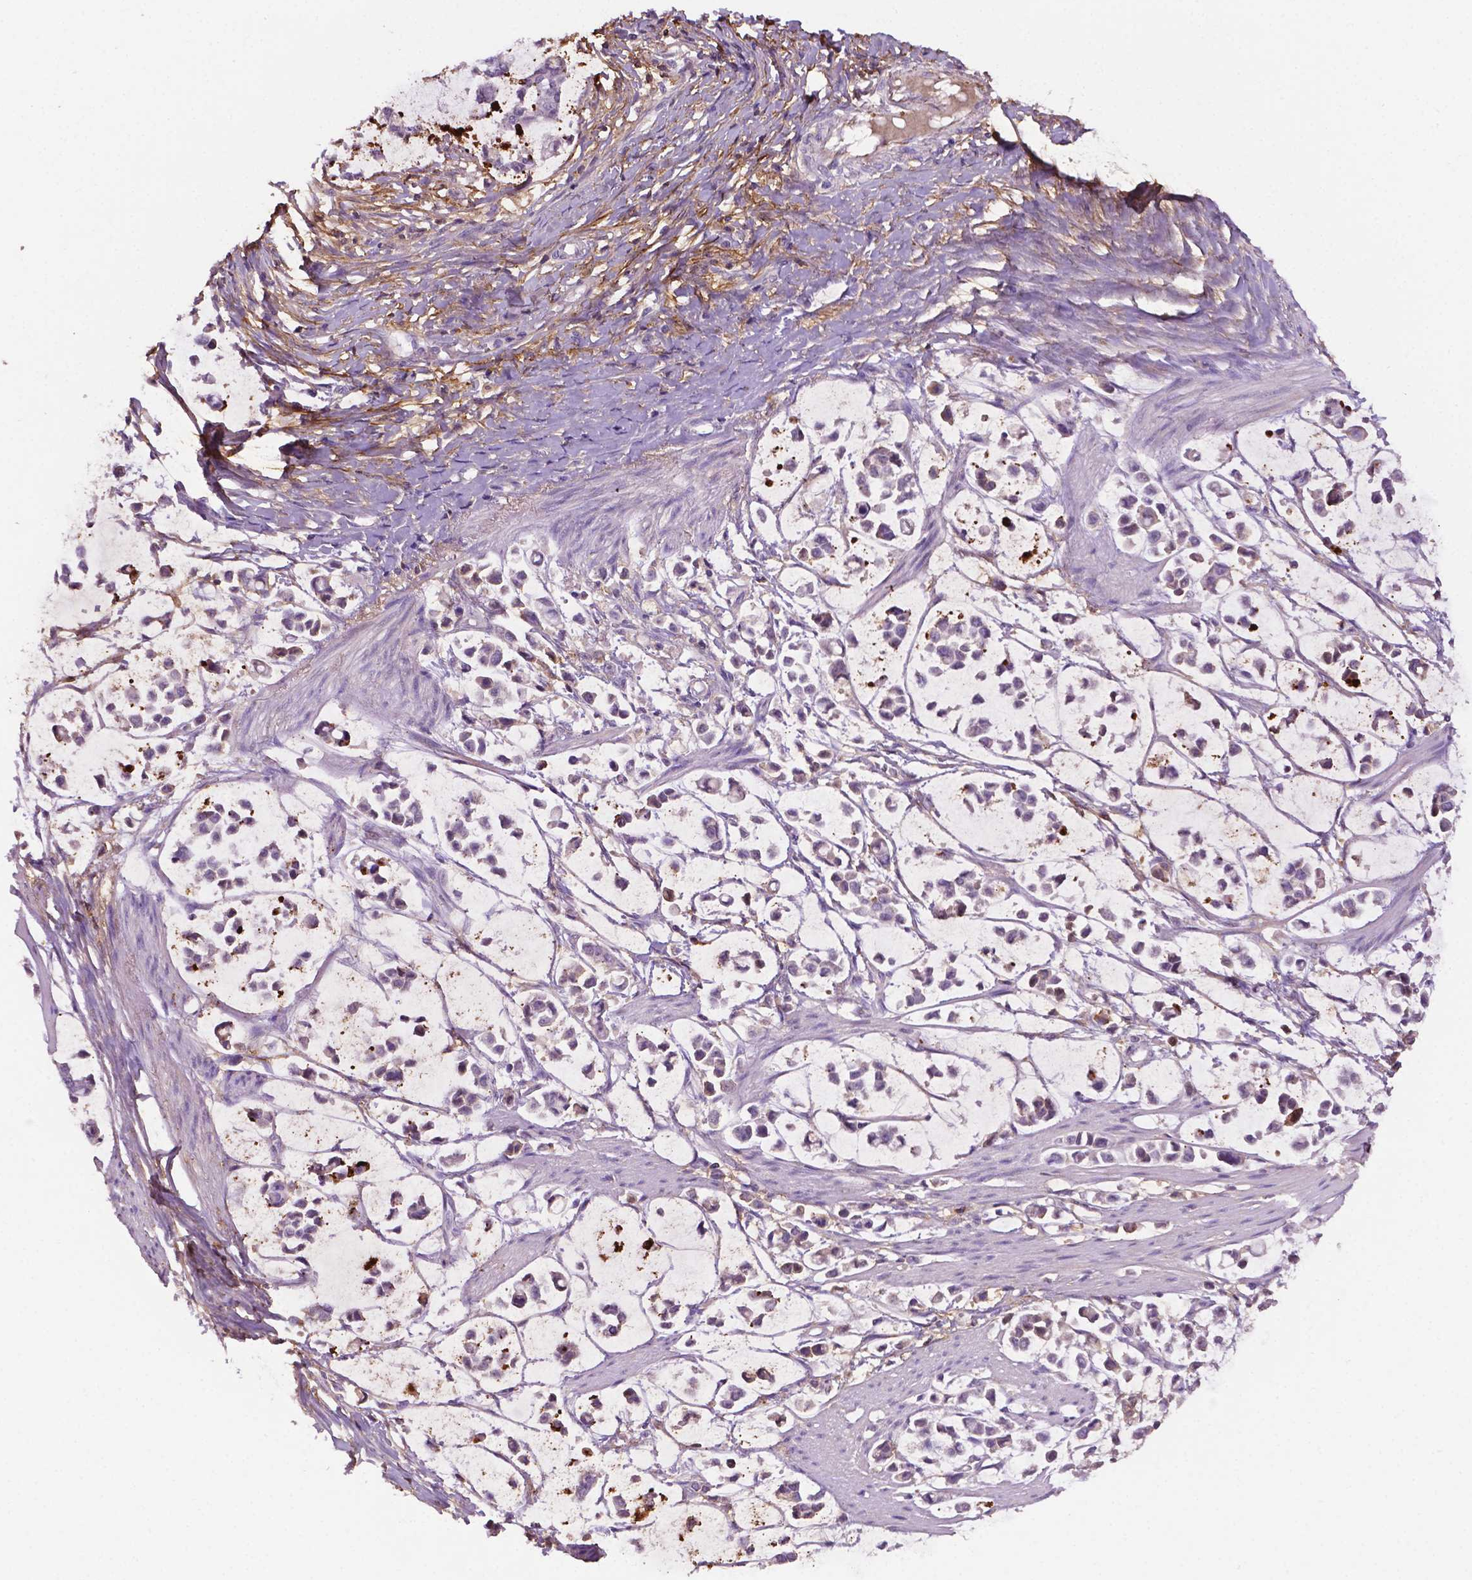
{"staining": {"intensity": "moderate", "quantity": "<25%", "location": "cytoplasmic/membranous"}, "tissue": "stomach cancer", "cell_type": "Tumor cells", "image_type": "cancer", "snomed": [{"axis": "morphology", "description": "Adenocarcinoma, NOS"}, {"axis": "topography", "description": "Stomach"}], "caption": "The micrograph shows immunohistochemical staining of adenocarcinoma (stomach). There is moderate cytoplasmic/membranous positivity is present in approximately <25% of tumor cells. (DAB IHC, brown staining for protein, blue staining for nuclei).", "gene": "FBLN1", "patient": {"sex": "male", "age": 82}}